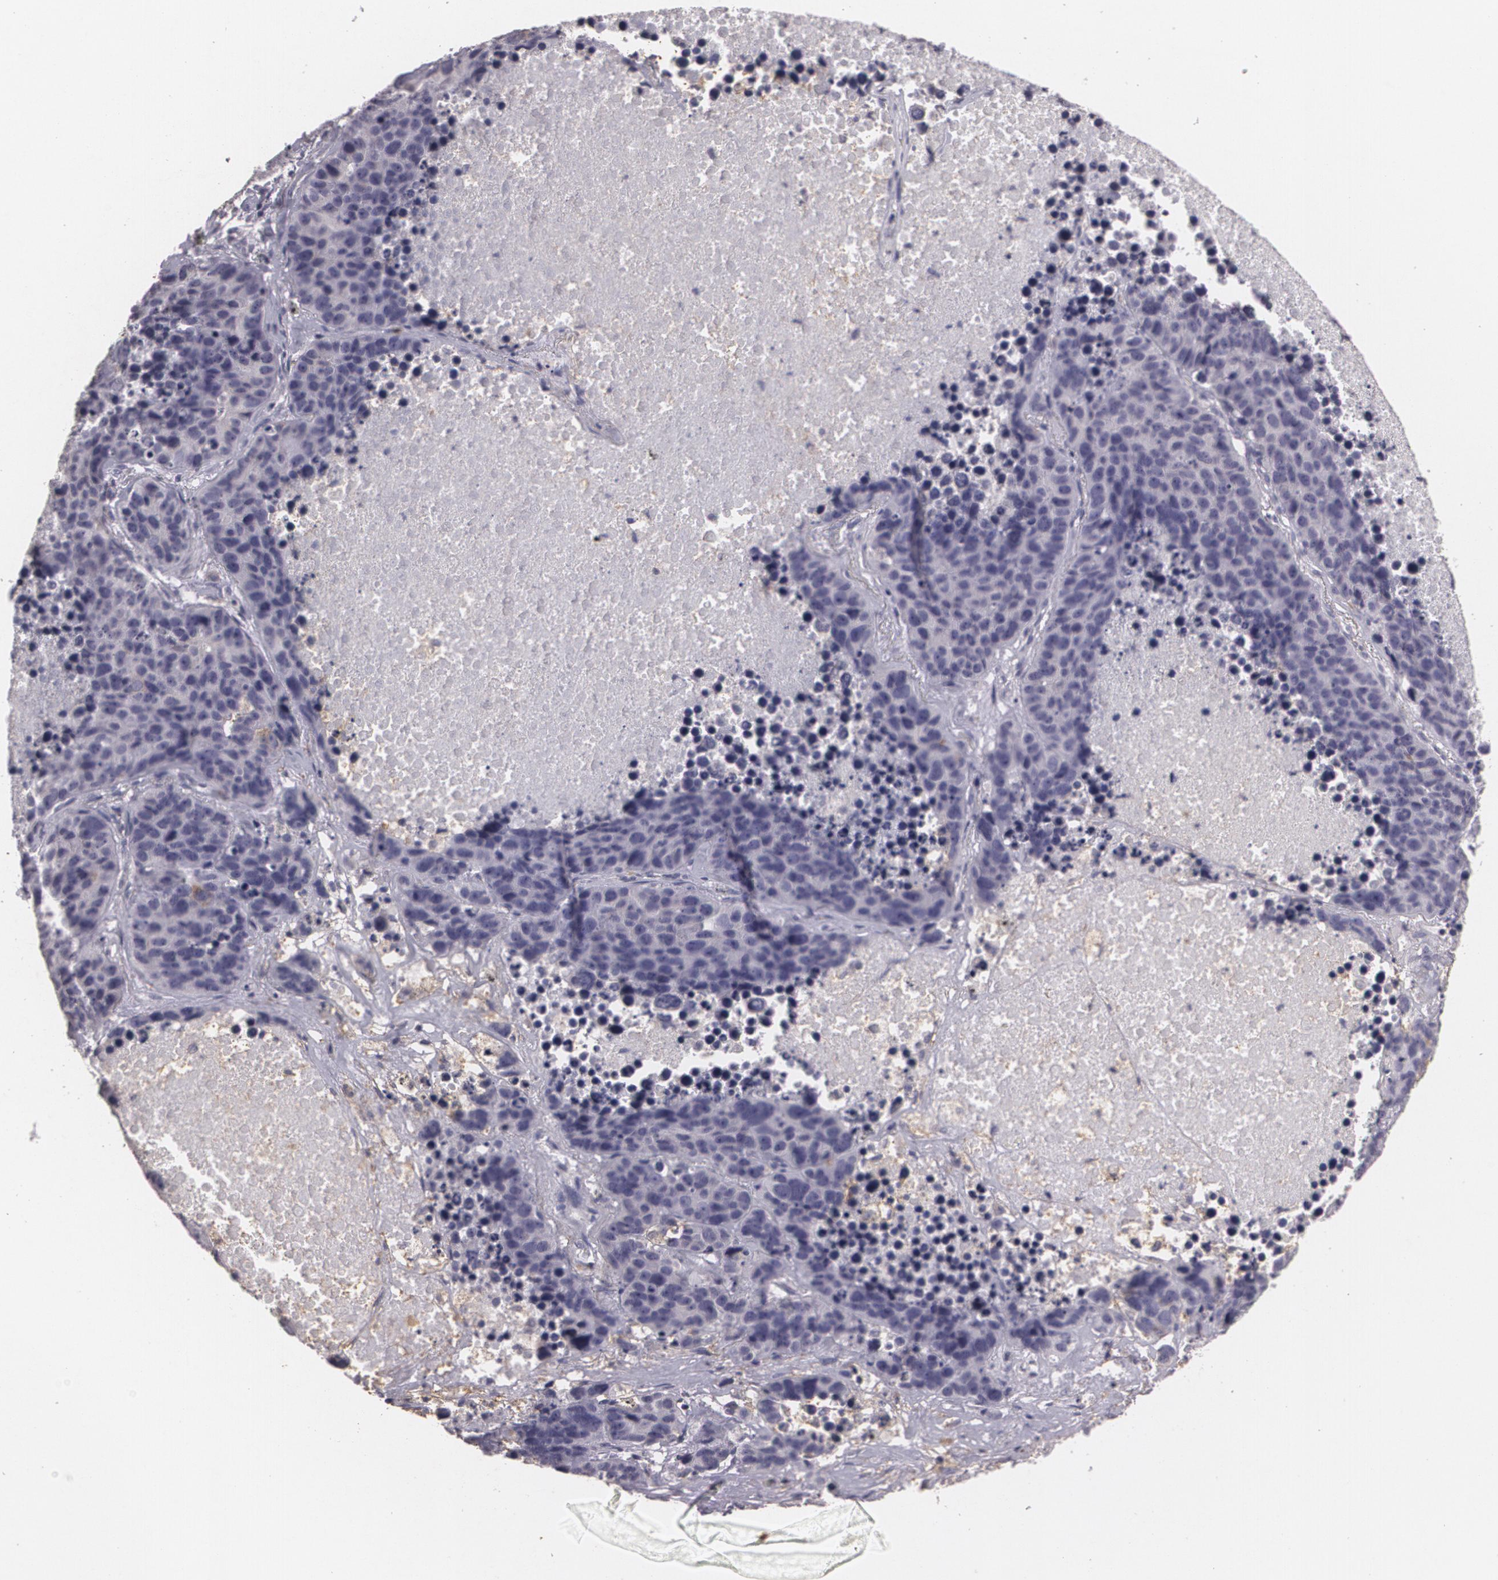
{"staining": {"intensity": "negative", "quantity": "none", "location": "none"}, "tissue": "lung cancer", "cell_type": "Tumor cells", "image_type": "cancer", "snomed": [{"axis": "morphology", "description": "Carcinoid, malignant, NOS"}, {"axis": "topography", "description": "Lung"}], "caption": "This is an immunohistochemistry (IHC) image of lung malignant carcinoid. There is no staining in tumor cells.", "gene": "KCNA4", "patient": {"sex": "male", "age": 60}}